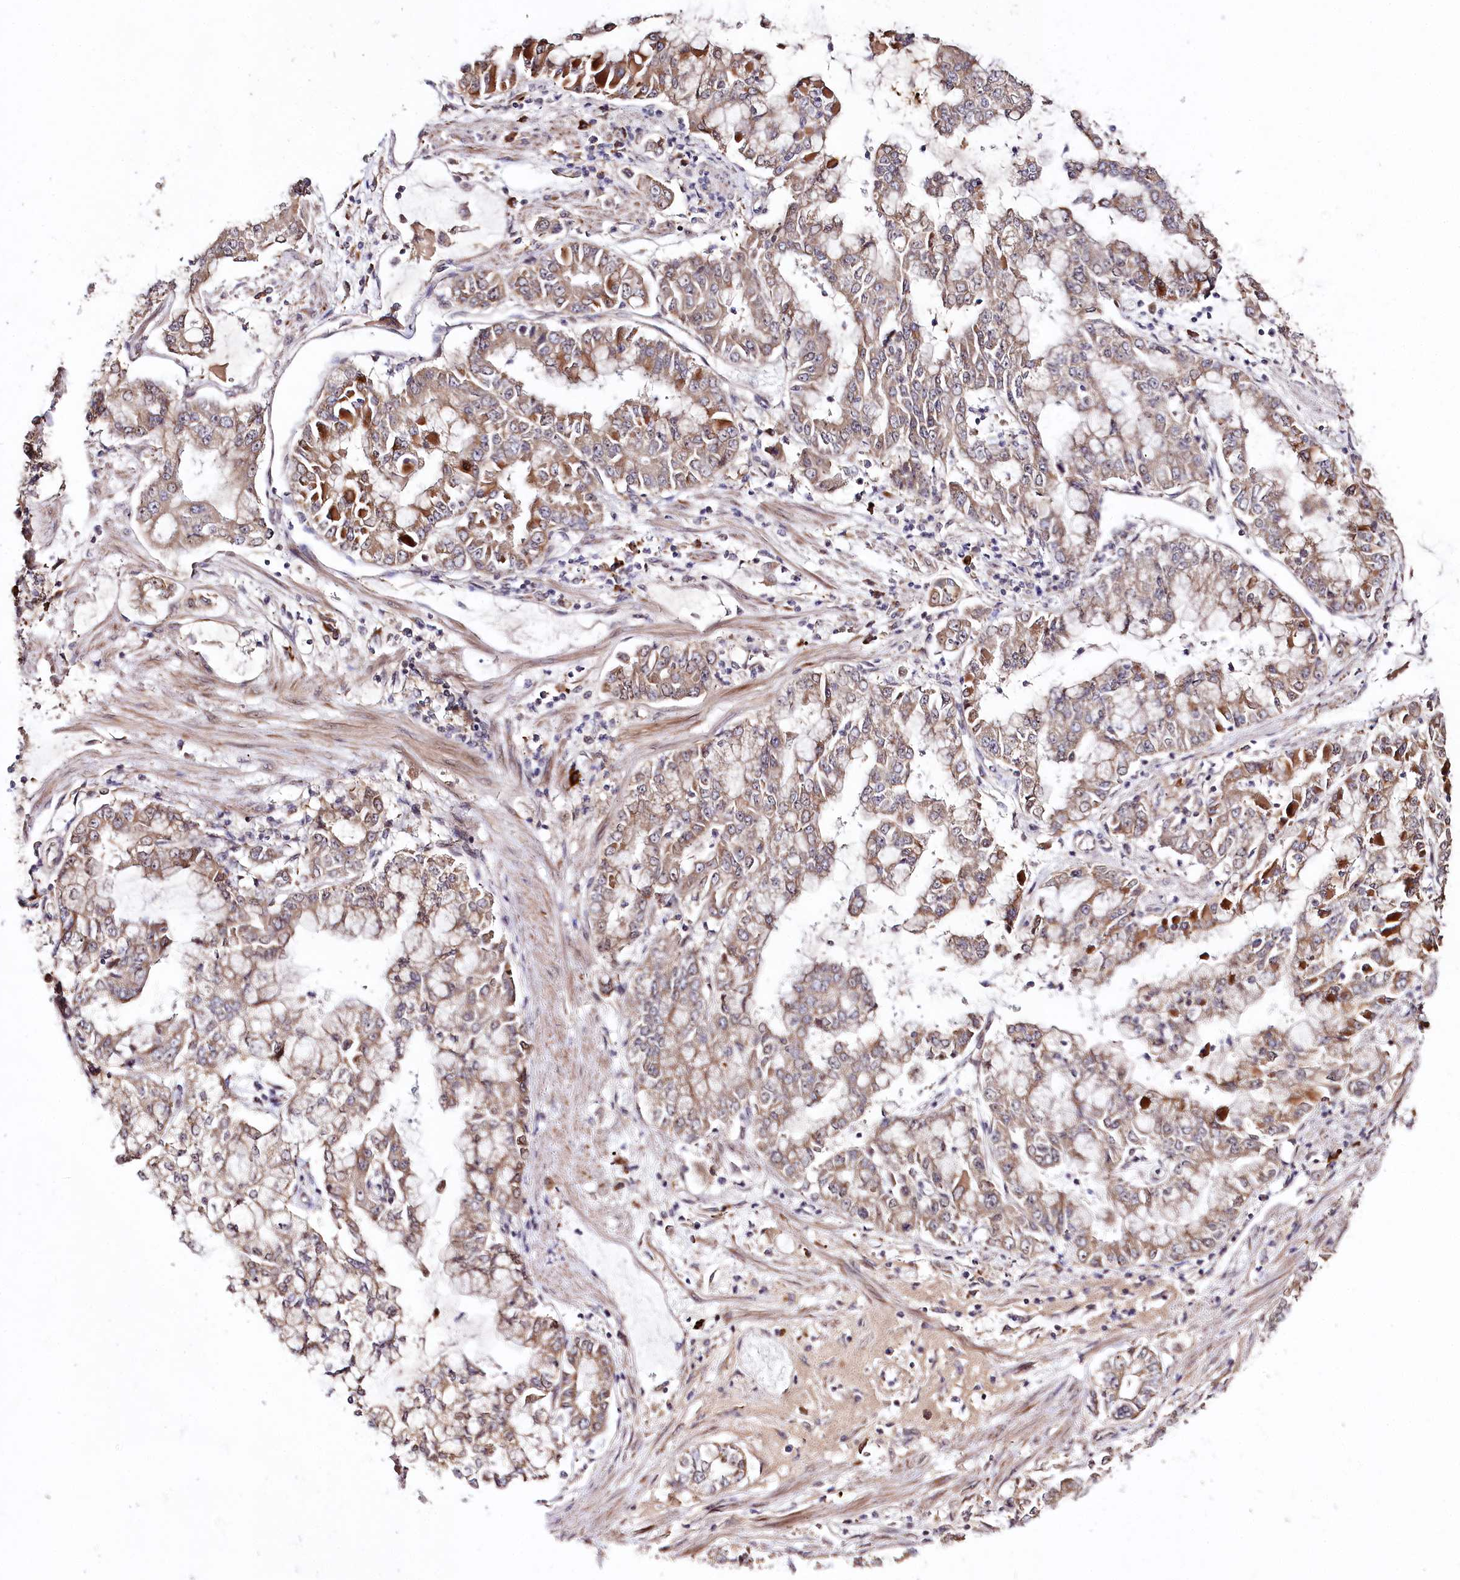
{"staining": {"intensity": "moderate", "quantity": "<25%", "location": "cytoplasmic/membranous"}, "tissue": "stomach cancer", "cell_type": "Tumor cells", "image_type": "cancer", "snomed": [{"axis": "morphology", "description": "Adenocarcinoma, NOS"}, {"axis": "topography", "description": "Stomach"}], "caption": "Protein analysis of stomach cancer tissue reveals moderate cytoplasmic/membranous staining in about <25% of tumor cells.", "gene": "DMP1", "patient": {"sex": "male", "age": 76}}